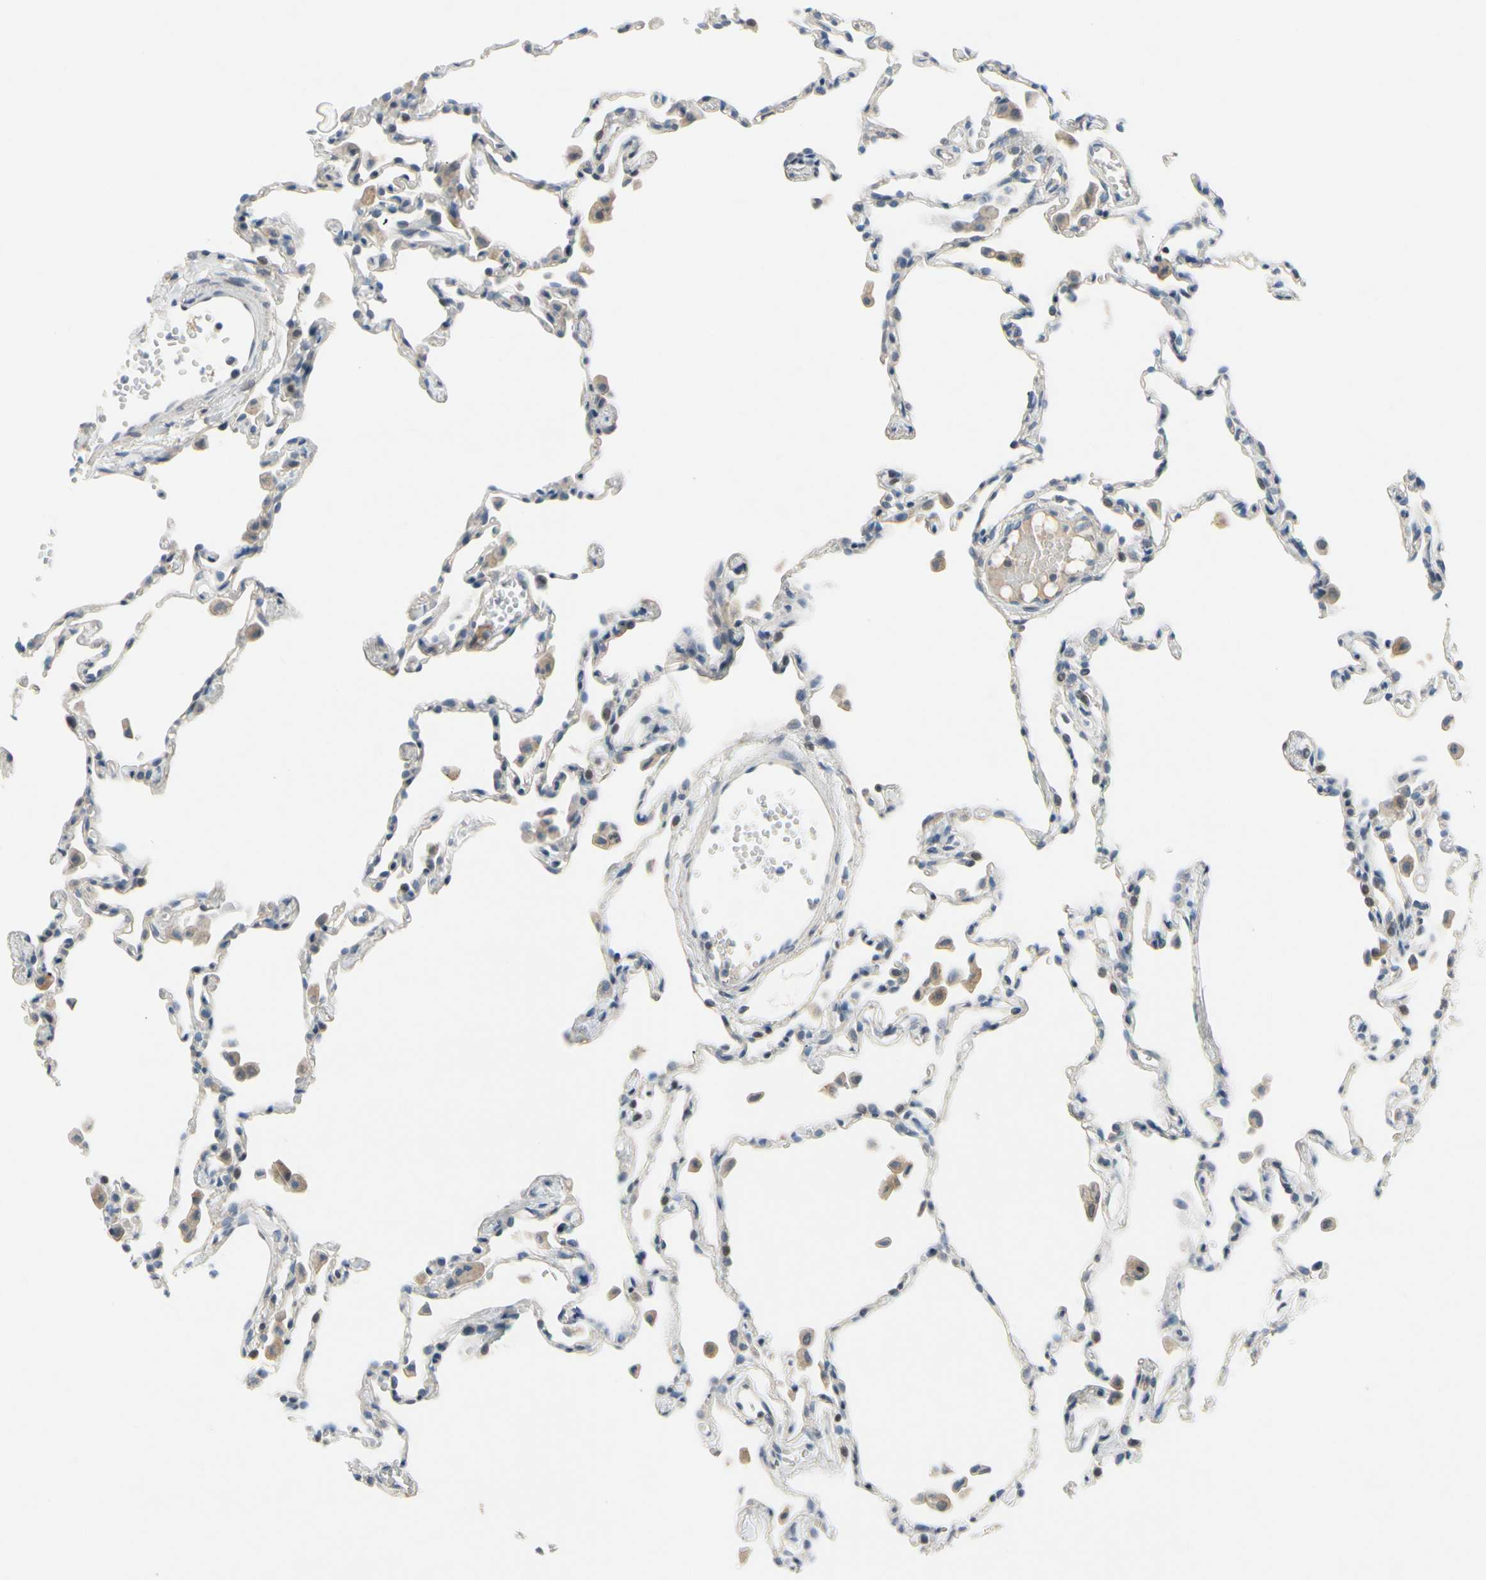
{"staining": {"intensity": "negative", "quantity": "none", "location": "none"}, "tissue": "lung", "cell_type": "Alveolar cells", "image_type": "normal", "snomed": [{"axis": "morphology", "description": "Normal tissue, NOS"}, {"axis": "topography", "description": "Lung"}], "caption": "The micrograph demonstrates no significant staining in alveolar cells of lung. (DAB (3,3'-diaminobenzidine) immunohistochemistry with hematoxylin counter stain).", "gene": "PIP5K1B", "patient": {"sex": "female", "age": 49}}